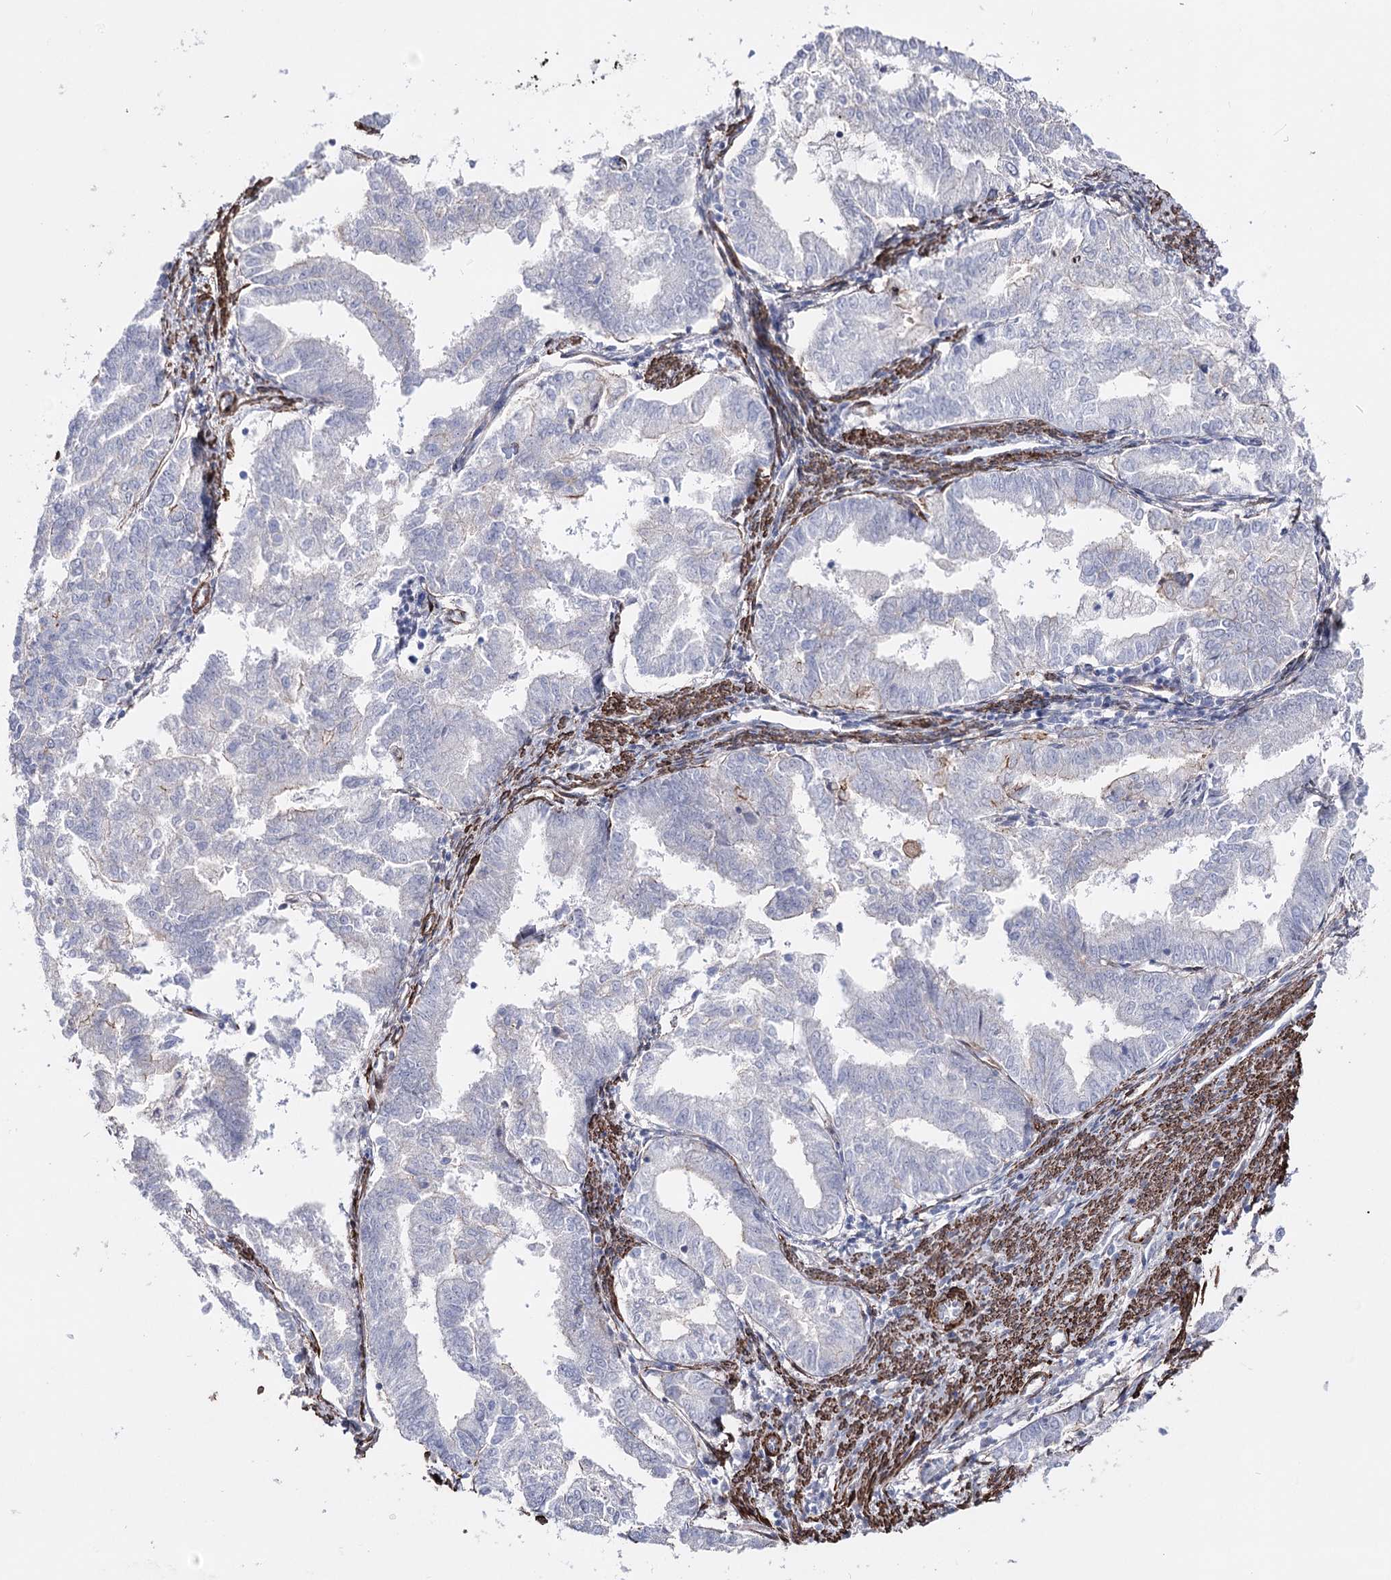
{"staining": {"intensity": "negative", "quantity": "none", "location": "none"}, "tissue": "endometrial cancer", "cell_type": "Tumor cells", "image_type": "cancer", "snomed": [{"axis": "morphology", "description": "Adenocarcinoma, NOS"}, {"axis": "topography", "description": "Endometrium"}], "caption": "This photomicrograph is of adenocarcinoma (endometrial) stained with immunohistochemistry to label a protein in brown with the nuclei are counter-stained blue. There is no positivity in tumor cells.", "gene": "ARHGAP20", "patient": {"sex": "female", "age": 79}}